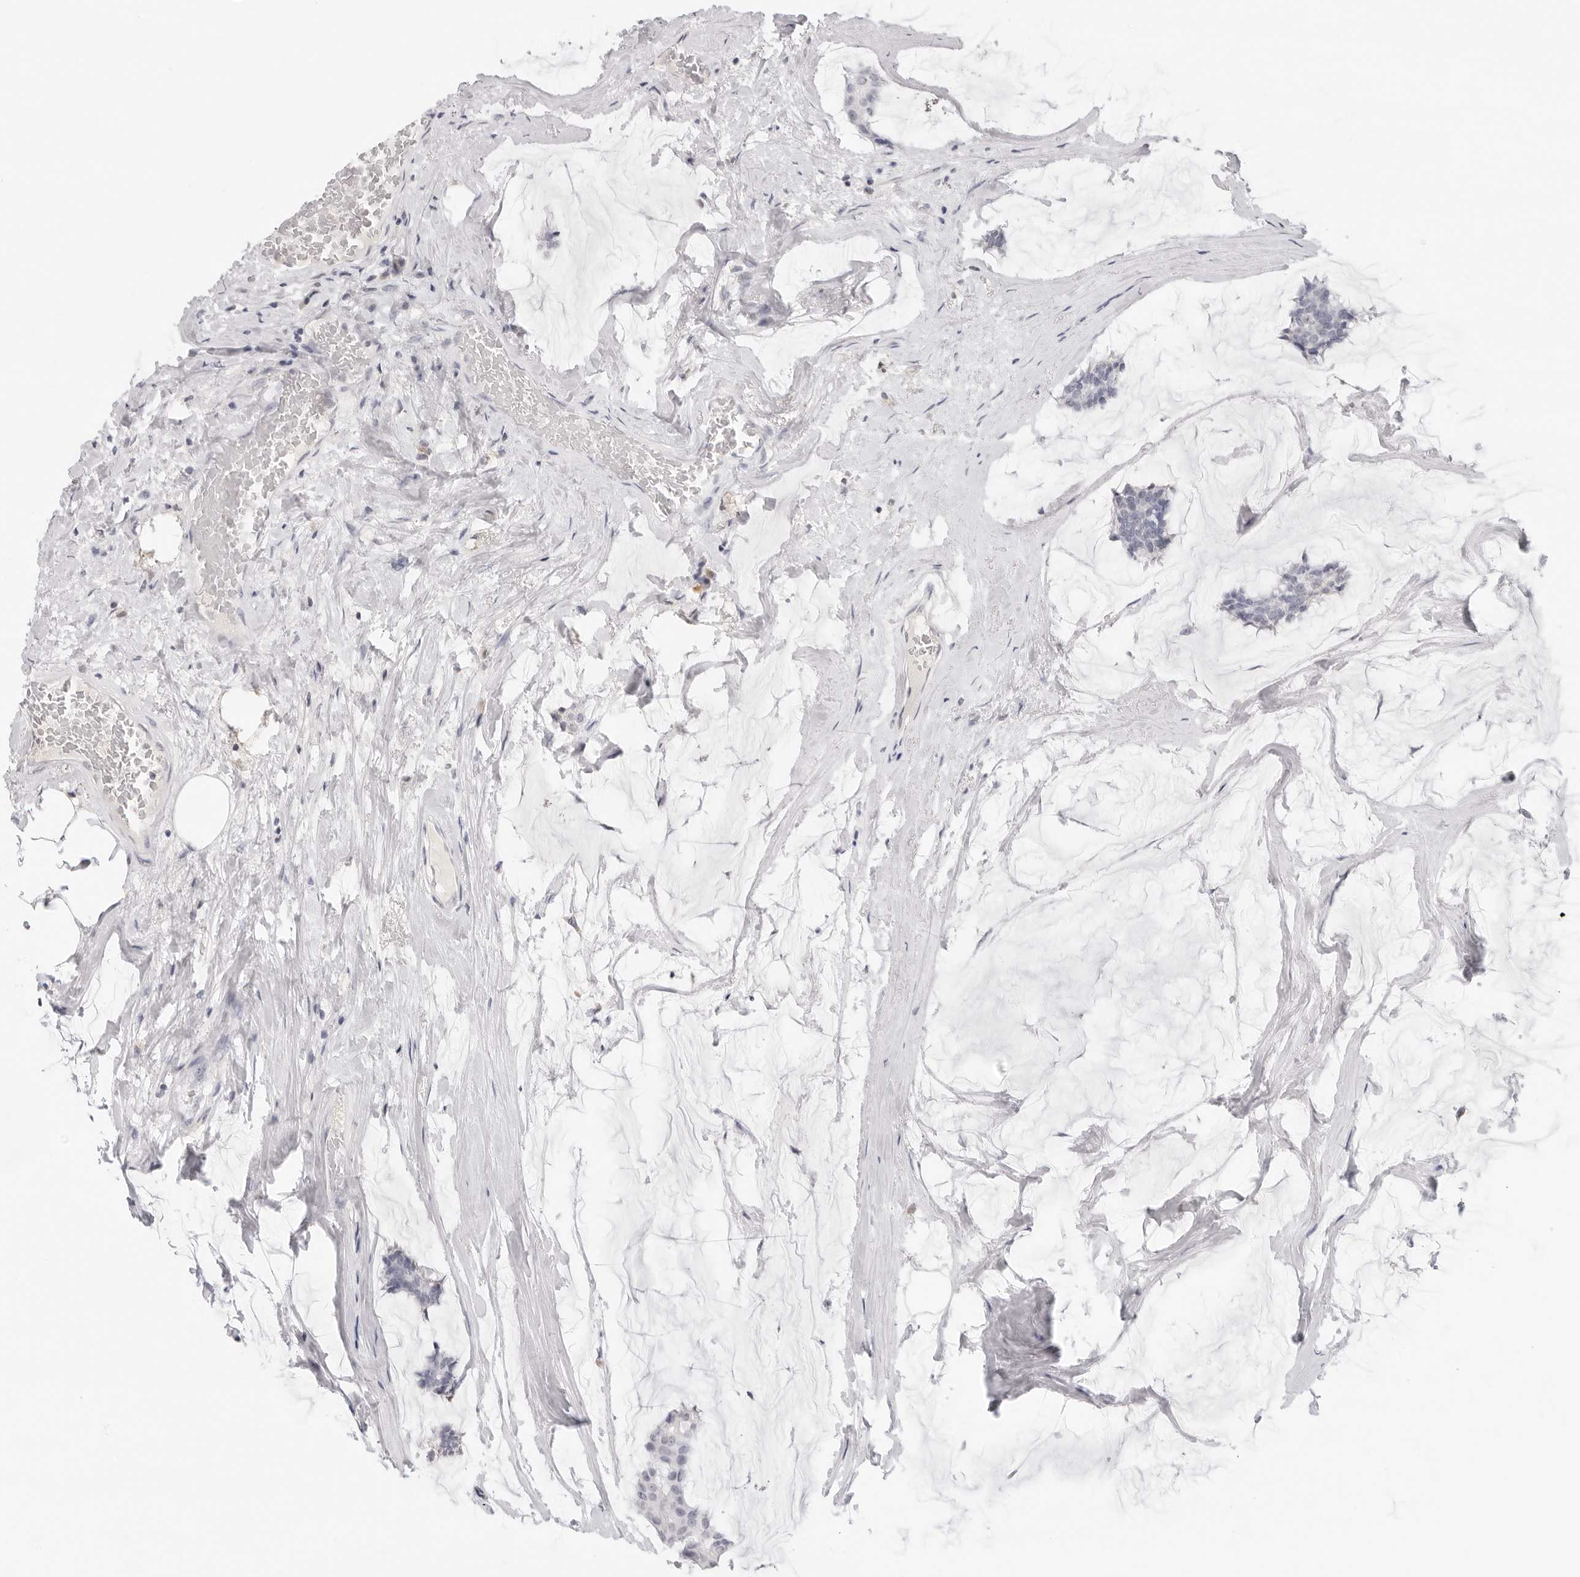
{"staining": {"intensity": "negative", "quantity": "none", "location": "none"}, "tissue": "breast cancer", "cell_type": "Tumor cells", "image_type": "cancer", "snomed": [{"axis": "morphology", "description": "Duct carcinoma"}, {"axis": "topography", "description": "Breast"}], "caption": "Breast infiltrating ductal carcinoma stained for a protein using immunohistochemistry exhibits no staining tumor cells.", "gene": "EDN2", "patient": {"sex": "female", "age": 93}}